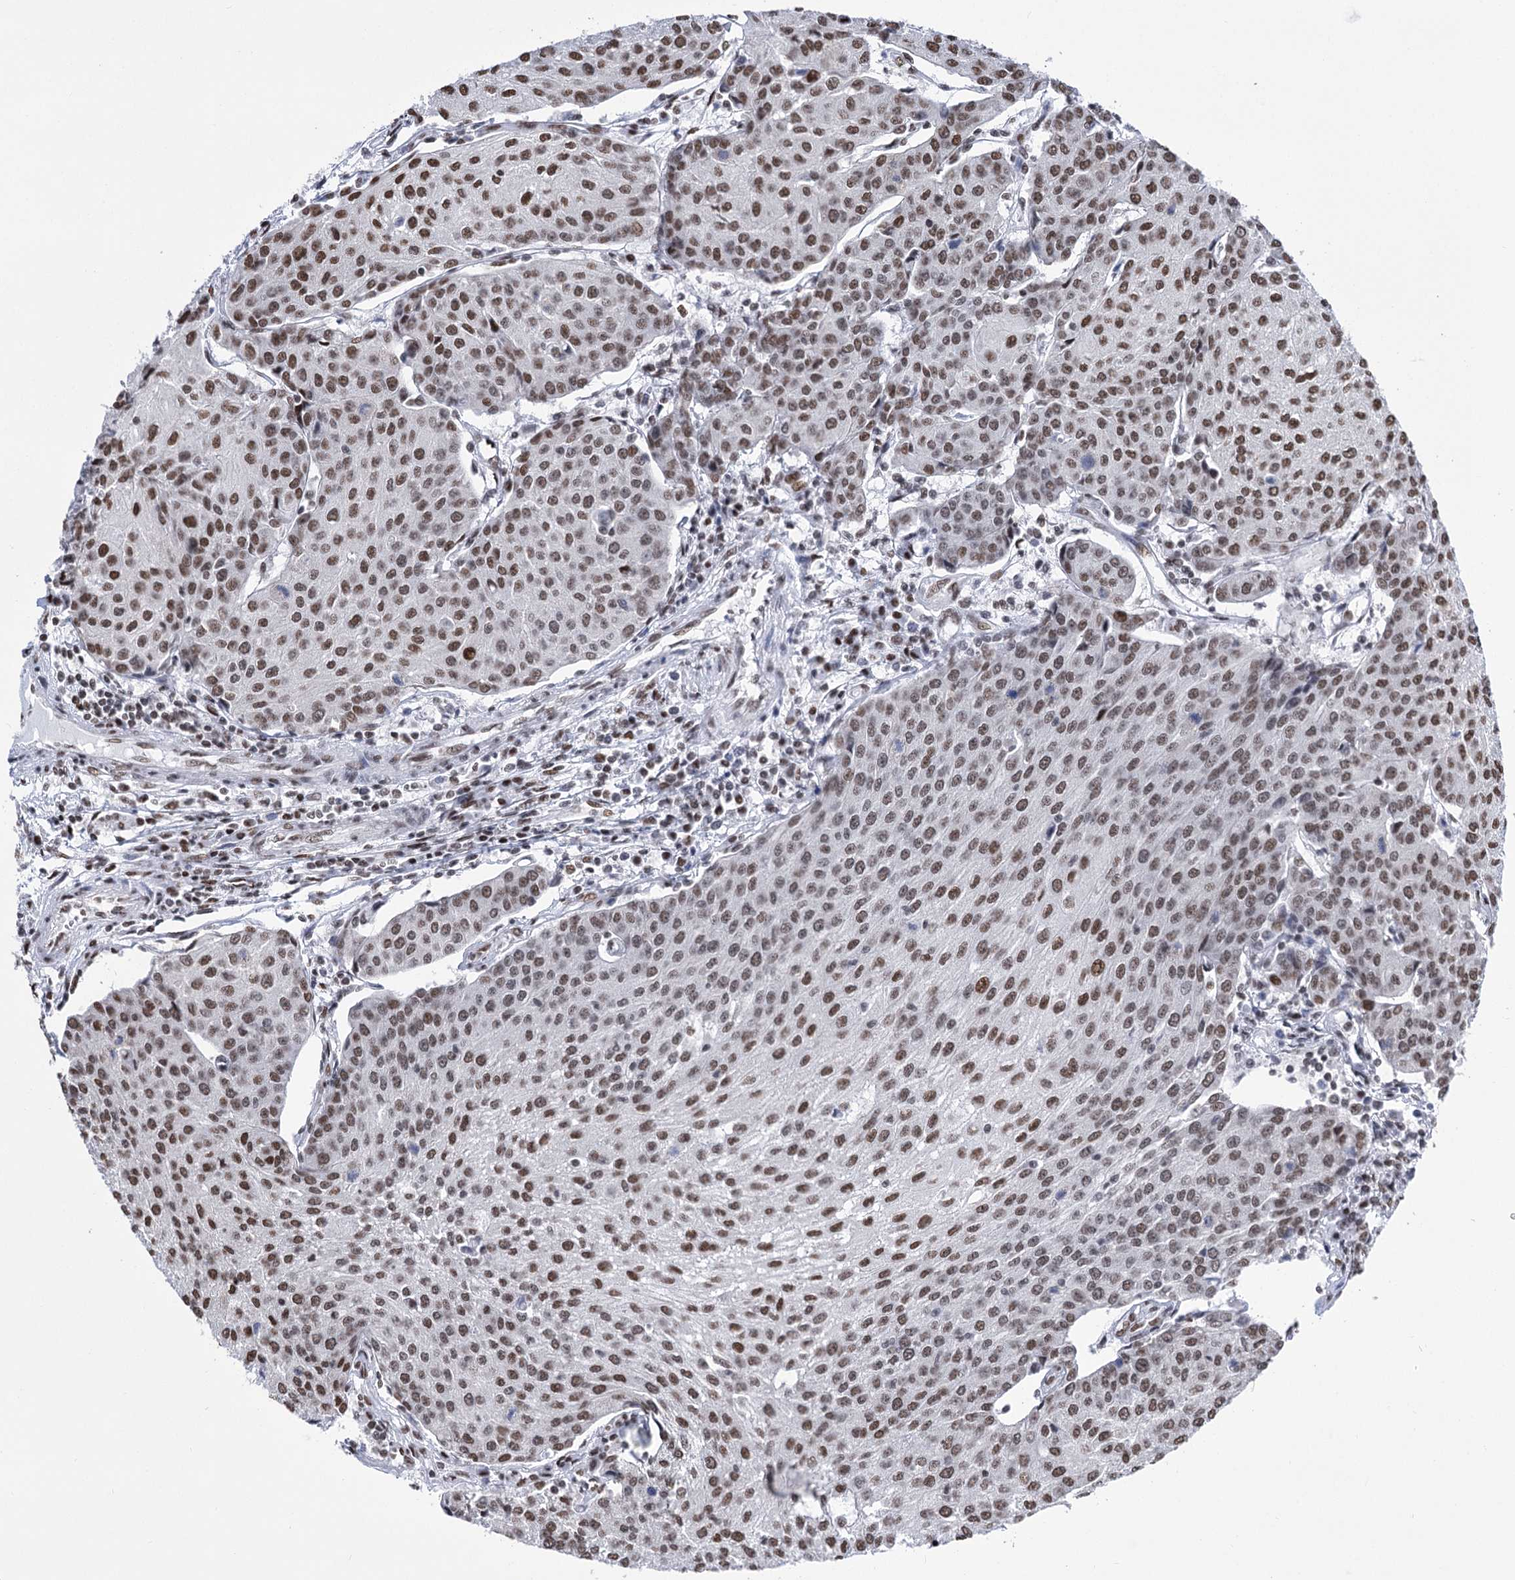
{"staining": {"intensity": "moderate", "quantity": "25%-75%", "location": "nuclear"}, "tissue": "urothelial cancer", "cell_type": "Tumor cells", "image_type": "cancer", "snomed": [{"axis": "morphology", "description": "Urothelial carcinoma, High grade"}, {"axis": "topography", "description": "Urinary bladder"}], "caption": "There is medium levels of moderate nuclear staining in tumor cells of urothelial carcinoma (high-grade), as demonstrated by immunohistochemical staining (brown color).", "gene": "POU4F3", "patient": {"sex": "female", "age": 85}}